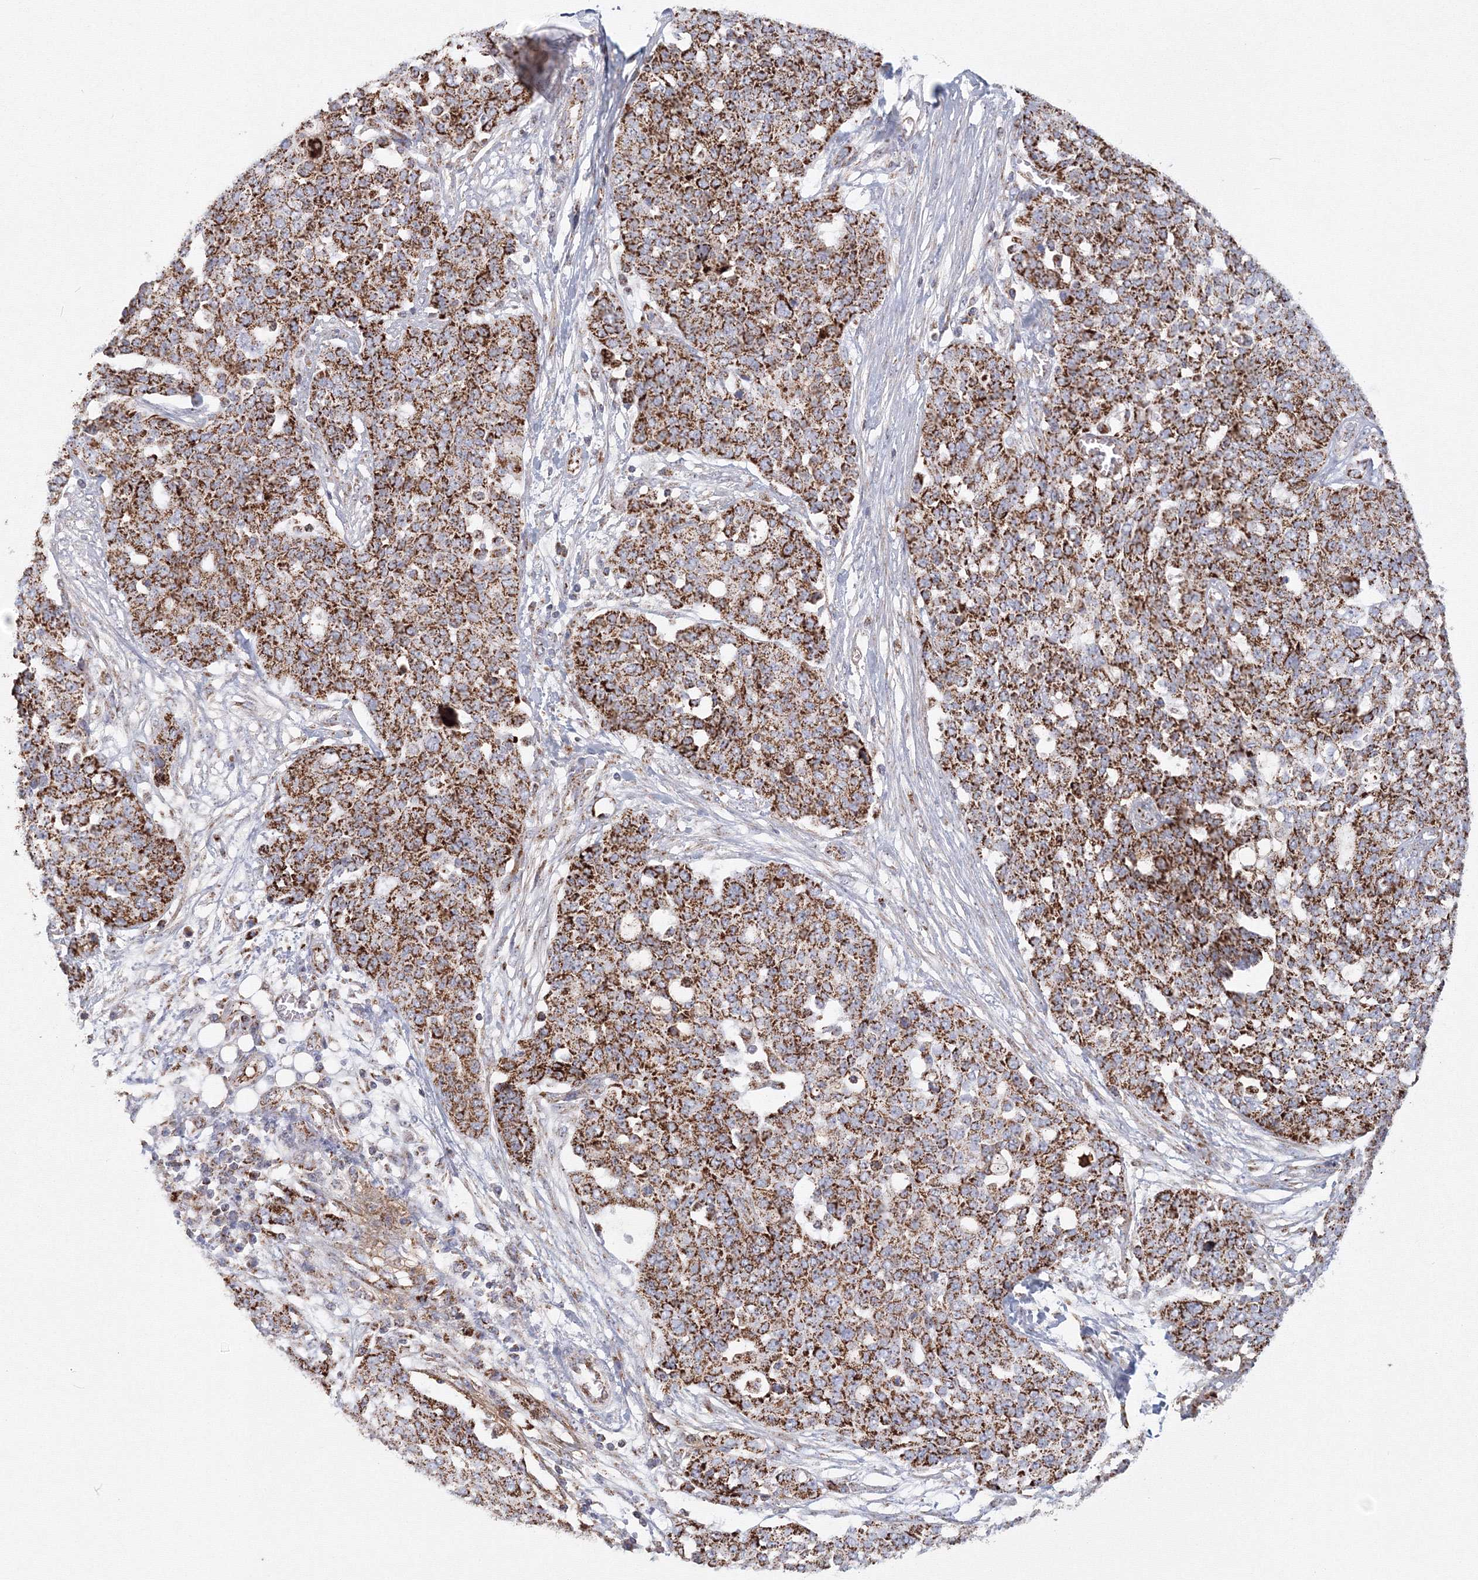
{"staining": {"intensity": "strong", "quantity": ">75%", "location": "cytoplasmic/membranous"}, "tissue": "ovarian cancer", "cell_type": "Tumor cells", "image_type": "cancer", "snomed": [{"axis": "morphology", "description": "Cystadenocarcinoma, serous, NOS"}, {"axis": "topography", "description": "Soft tissue"}, {"axis": "topography", "description": "Ovary"}], "caption": "Immunohistochemistry (IHC) histopathology image of neoplastic tissue: human ovarian serous cystadenocarcinoma stained using IHC reveals high levels of strong protein expression localized specifically in the cytoplasmic/membranous of tumor cells, appearing as a cytoplasmic/membranous brown color.", "gene": "GRPEL1", "patient": {"sex": "female", "age": 57}}